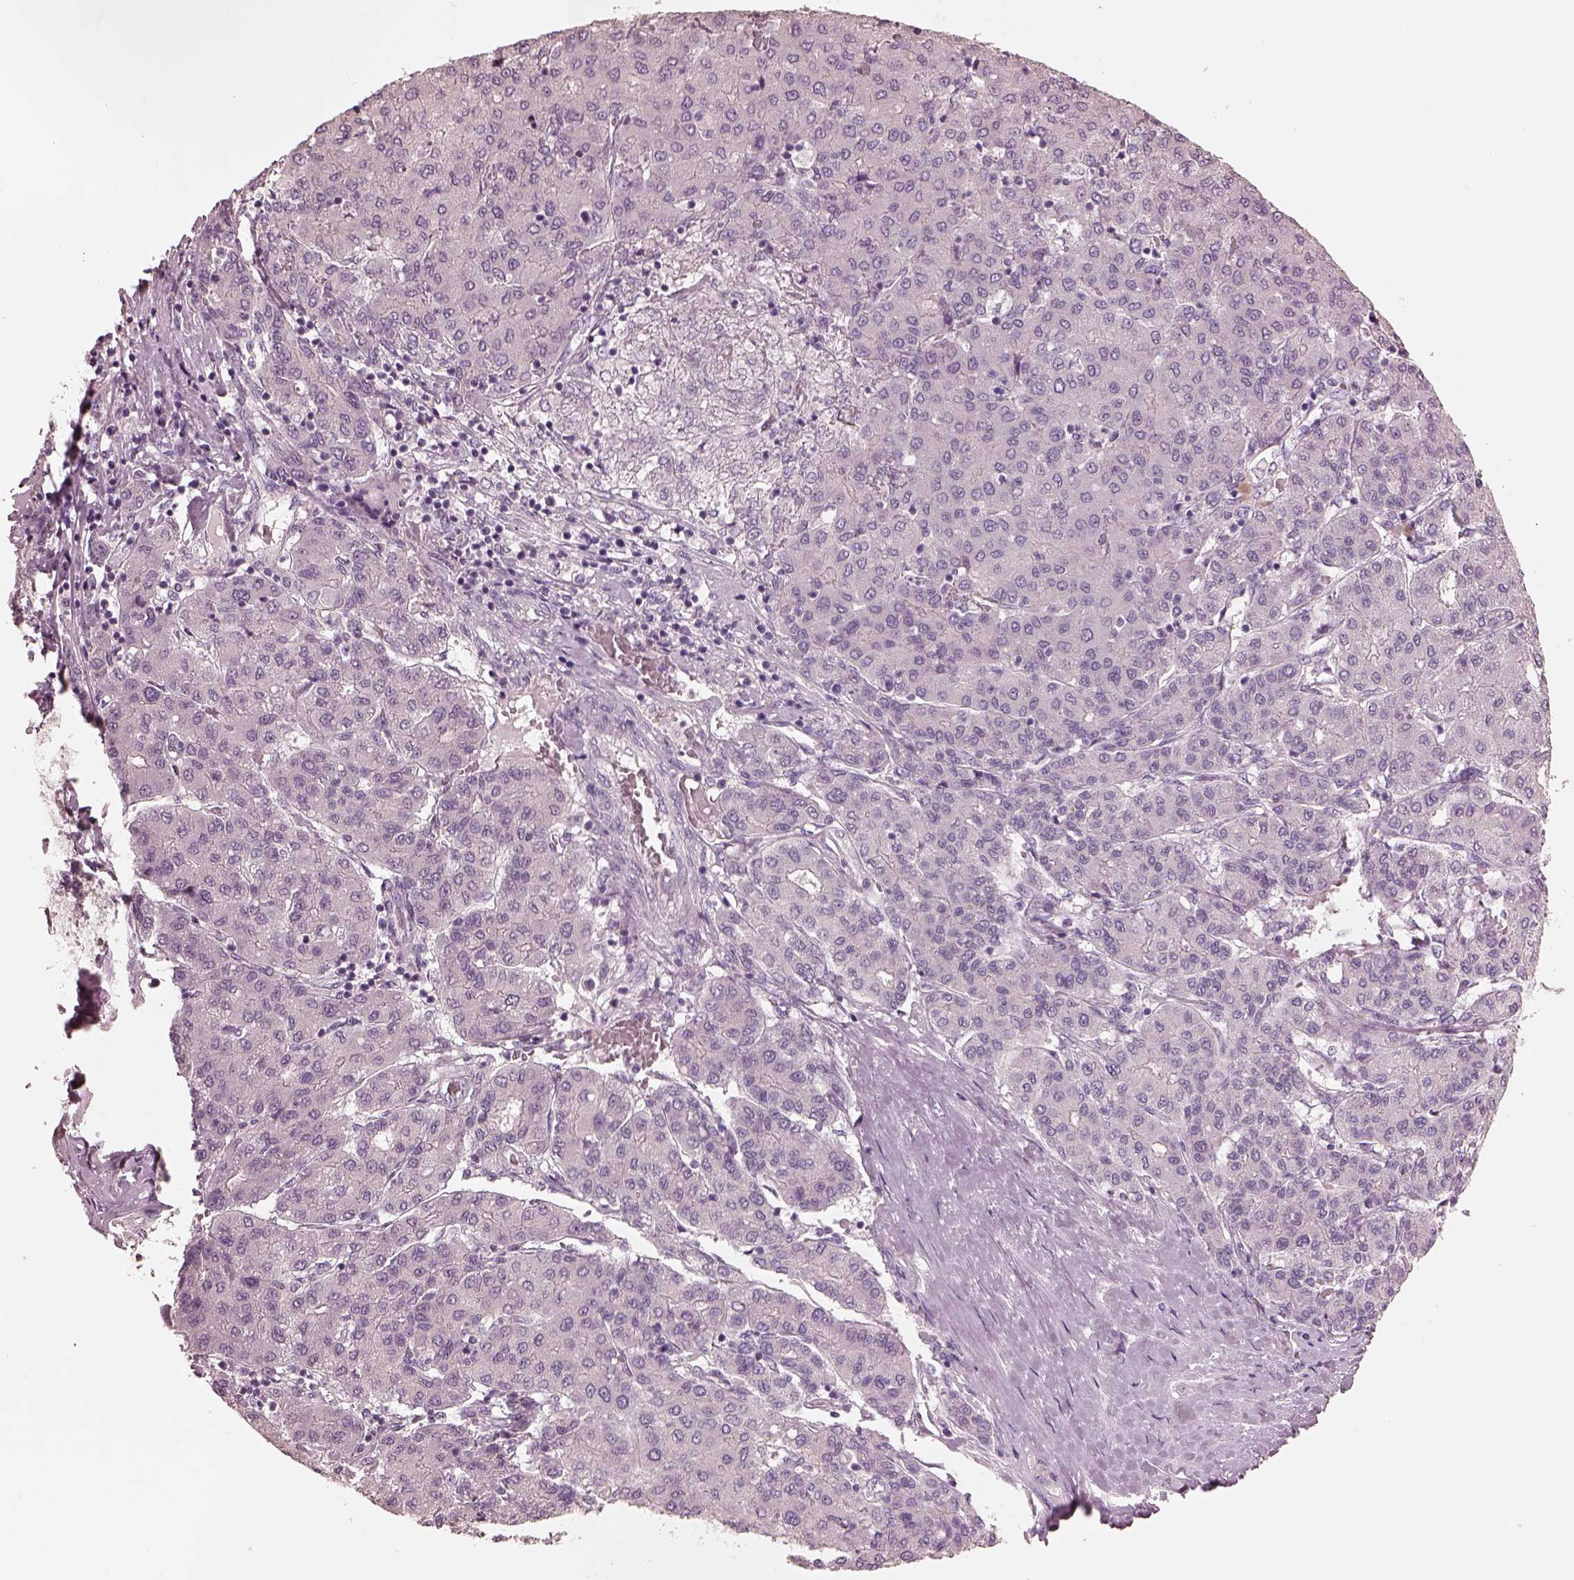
{"staining": {"intensity": "negative", "quantity": "none", "location": "none"}, "tissue": "liver cancer", "cell_type": "Tumor cells", "image_type": "cancer", "snomed": [{"axis": "morphology", "description": "Carcinoma, Hepatocellular, NOS"}, {"axis": "topography", "description": "Liver"}], "caption": "Histopathology image shows no significant protein expression in tumor cells of hepatocellular carcinoma (liver). The staining is performed using DAB (3,3'-diaminobenzidine) brown chromogen with nuclei counter-stained in using hematoxylin.", "gene": "OPTC", "patient": {"sex": "male", "age": 65}}